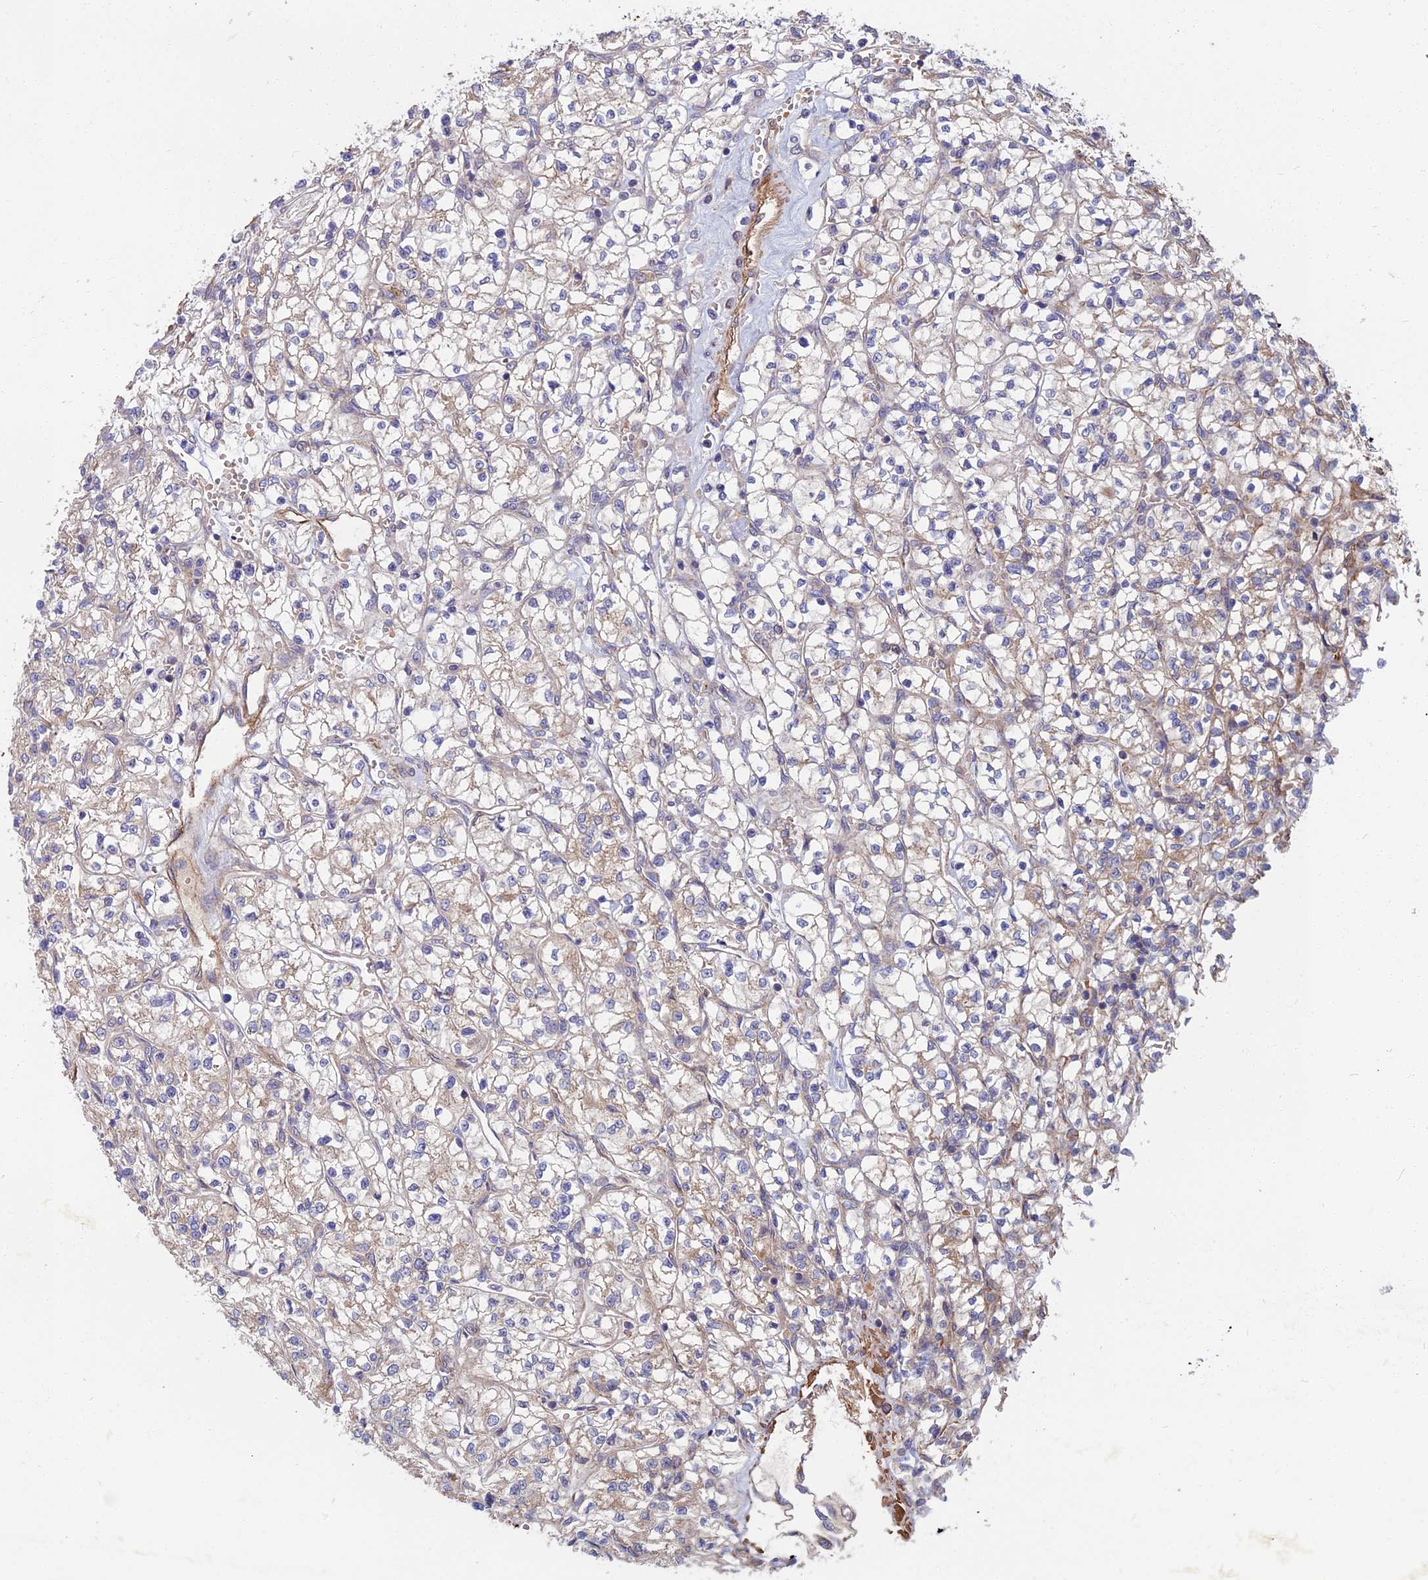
{"staining": {"intensity": "negative", "quantity": "none", "location": "none"}, "tissue": "renal cancer", "cell_type": "Tumor cells", "image_type": "cancer", "snomed": [{"axis": "morphology", "description": "Adenocarcinoma, NOS"}, {"axis": "topography", "description": "Kidney"}], "caption": "IHC micrograph of renal cancer stained for a protein (brown), which exhibits no staining in tumor cells. (DAB immunohistochemistry (IHC) with hematoxylin counter stain).", "gene": "WDR24", "patient": {"sex": "female", "age": 64}}